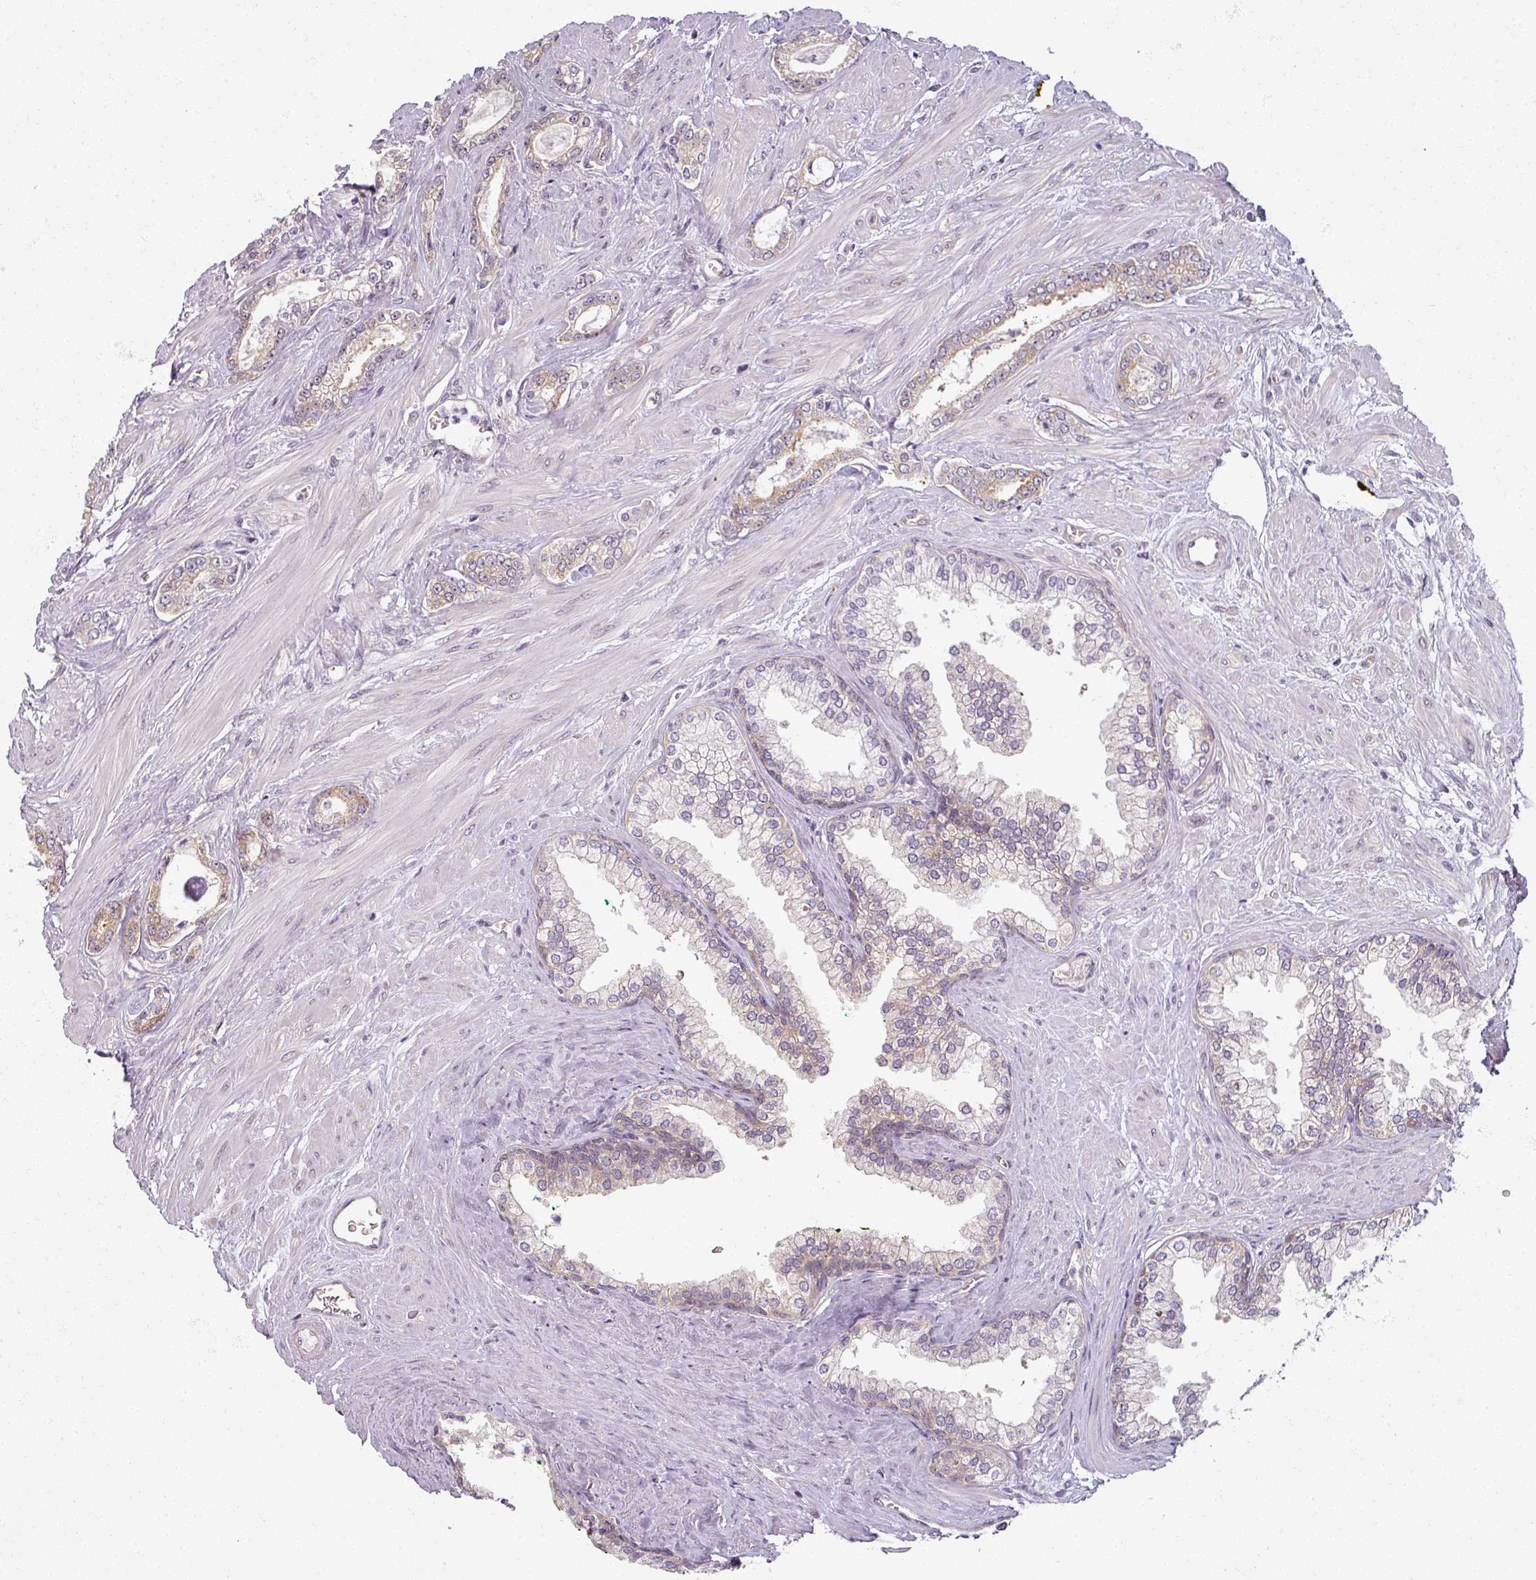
{"staining": {"intensity": "moderate", "quantity": "<25%", "location": "cytoplasmic/membranous"}, "tissue": "prostate cancer", "cell_type": "Tumor cells", "image_type": "cancer", "snomed": [{"axis": "morphology", "description": "Adenocarcinoma, Low grade"}, {"axis": "topography", "description": "Prostate"}], "caption": "Immunohistochemical staining of human adenocarcinoma (low-grade) (prostate) displays low levels of moderate cytoplasmic/membranous staining in about <25% of tumor cells.", "gene": "AGPAT4", "patient": {"sex": "male", "age": 60}}